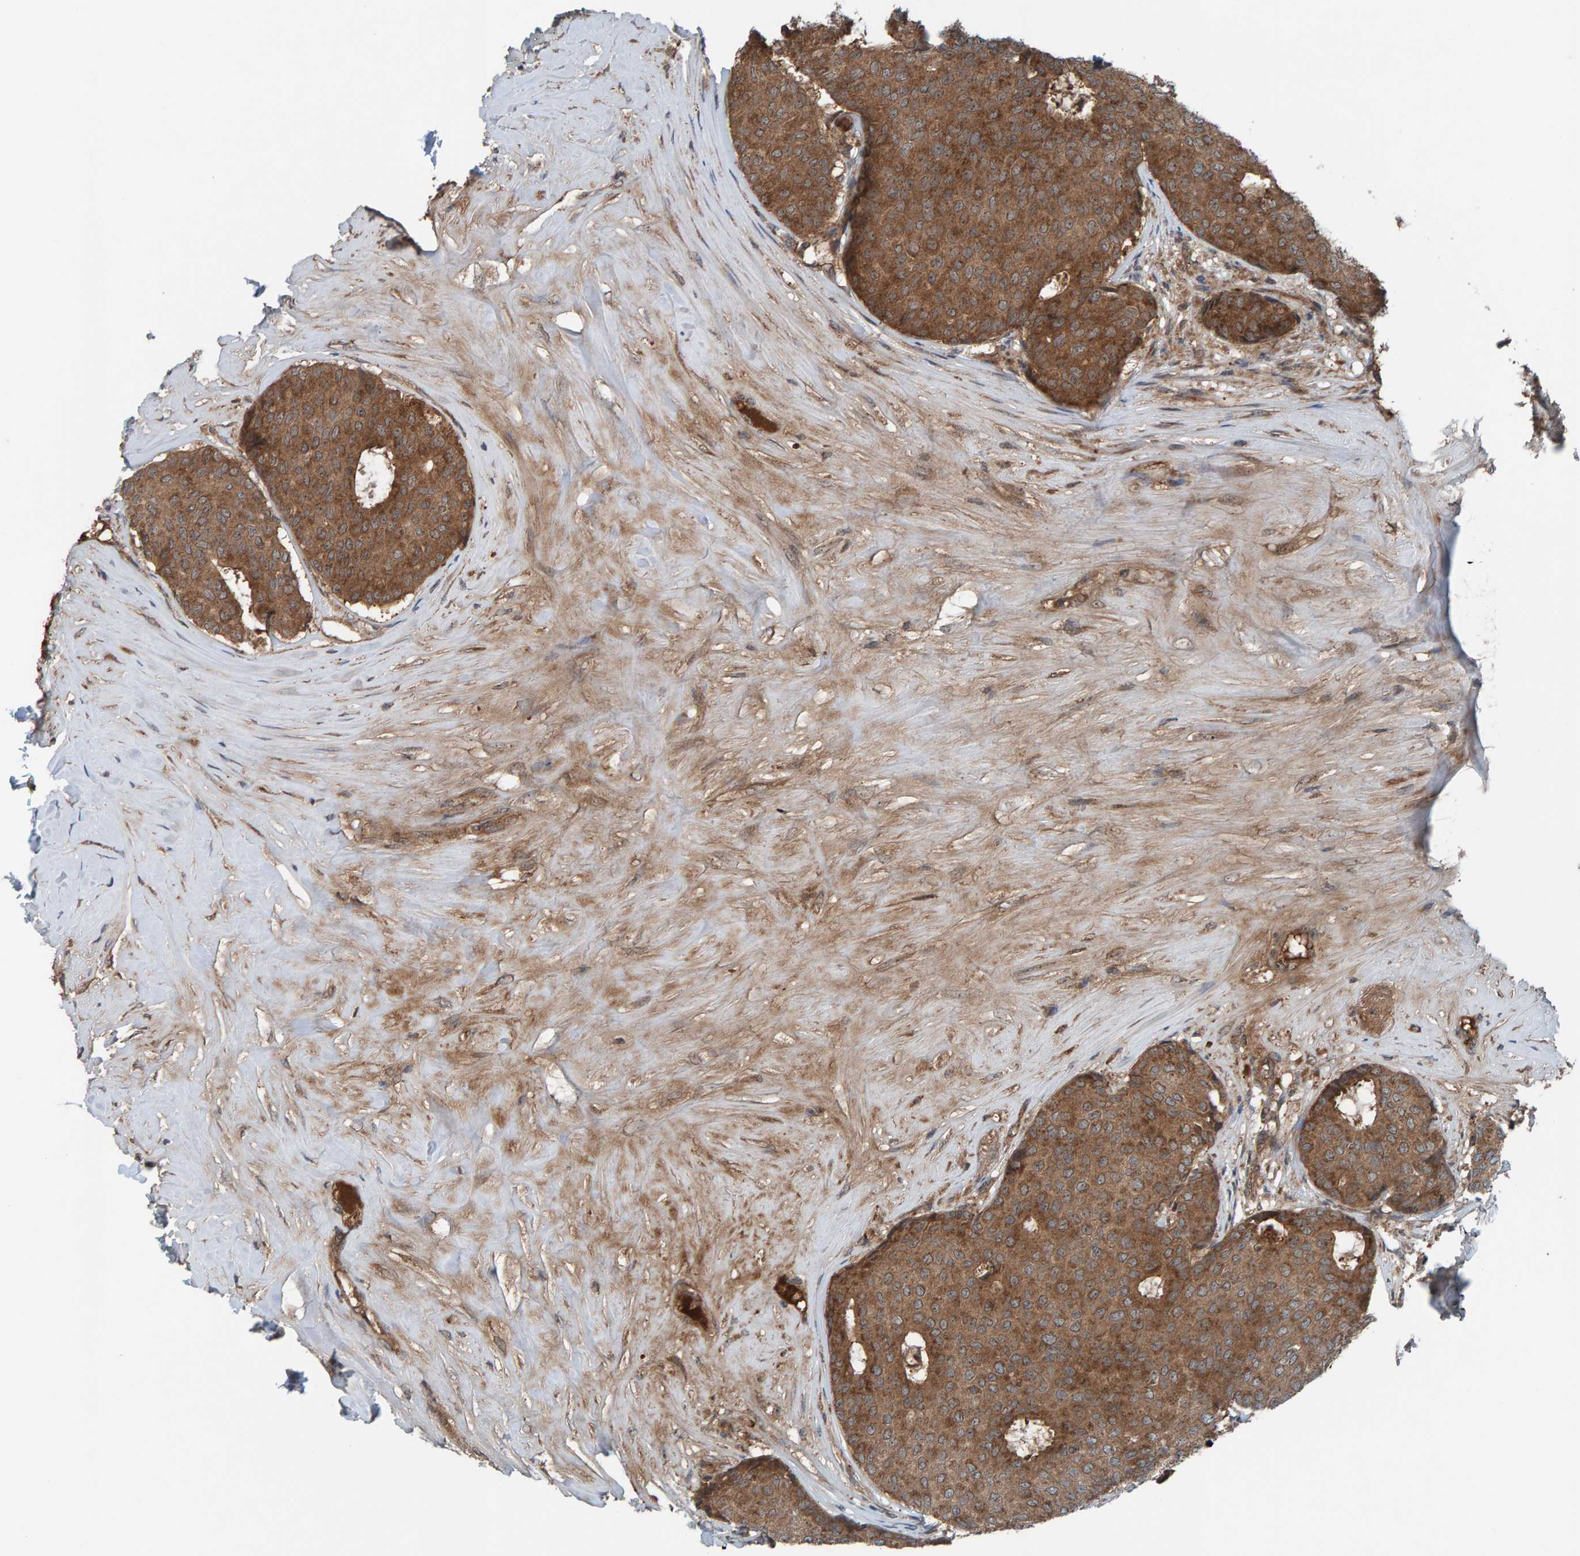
{"staining": {"intensity": "moderate", "quantity": ">75%", "location": "cytoplasmic/membranous"}, "tissue": "breast cancer", "cell_type": "Tumor cells", "image_type": "cancer", "snomed": [{"axis": "morphology", "description": "Duct carcinoma"}, {"axis": "topography", "description": "Breast"}], "caption": "Immunohistochemistry (IHC) of human breast cancer (intraductal carcinoma) displays medium levels of moderate cytoplasmic/membranous positivity in about >75% of tumor cells.", "gene": "CUEDC1", "patient": {"sex": "female", "age": 75}}